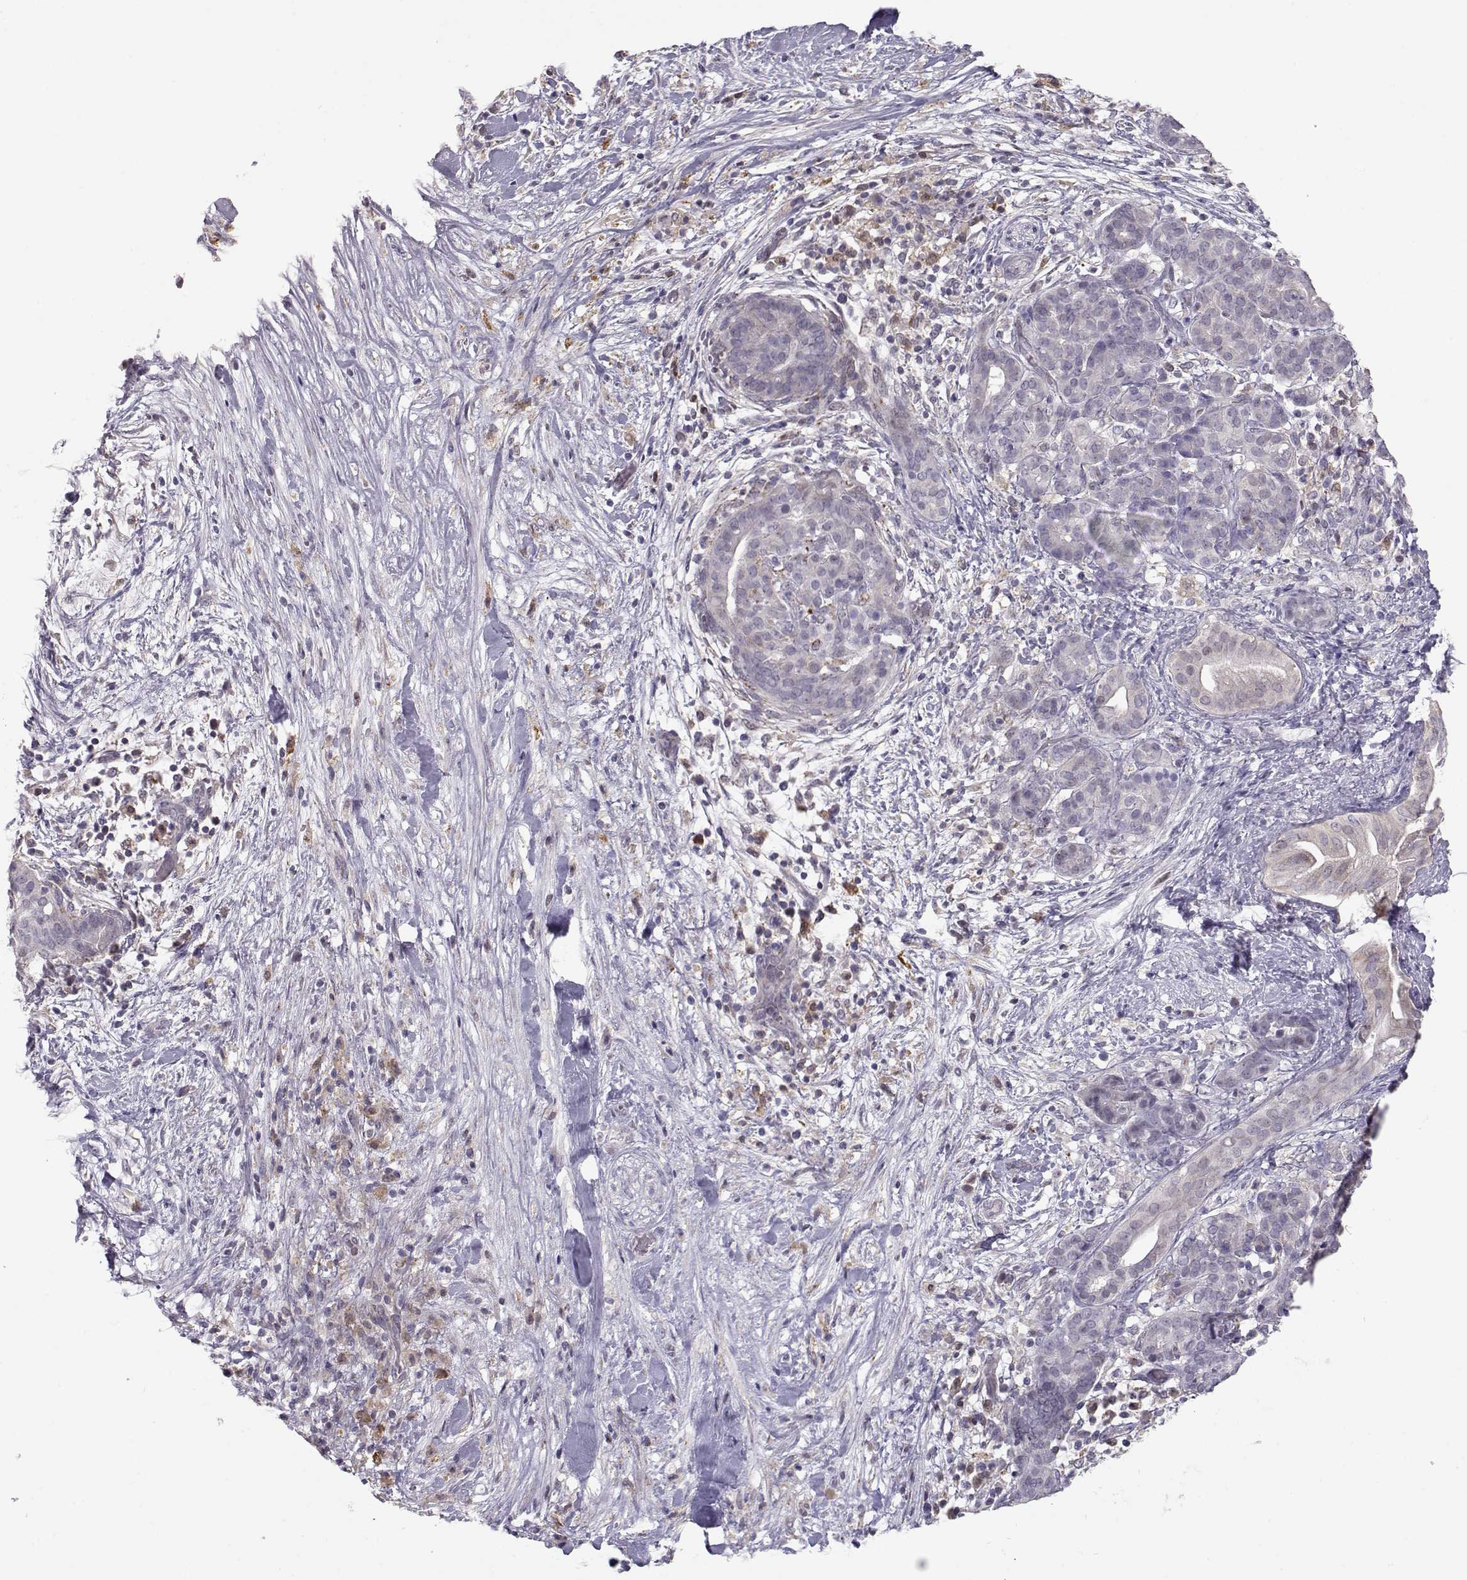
{"staining": {"intensity": "negative", "quantity": "none", "location": "none"}, "tissue": "pancreatic cancer", "cell_type": "Tumor cells", "image_type": "cancer", "snomed": [{"axis": "morphology", "description": "Adenocarcinoma, NOS"}, {"axis": "topography", "description": "Pancreas"}], "caption": "An immunohistochemistry (IHC) photomicrograph of adenocarcinoma (pancreatic) is shown. There is no staining in tumor cells of adenocarcinoma (pancreatic).", "gene": "NPVF", "patient": {"sex": "male", "age": 44}}